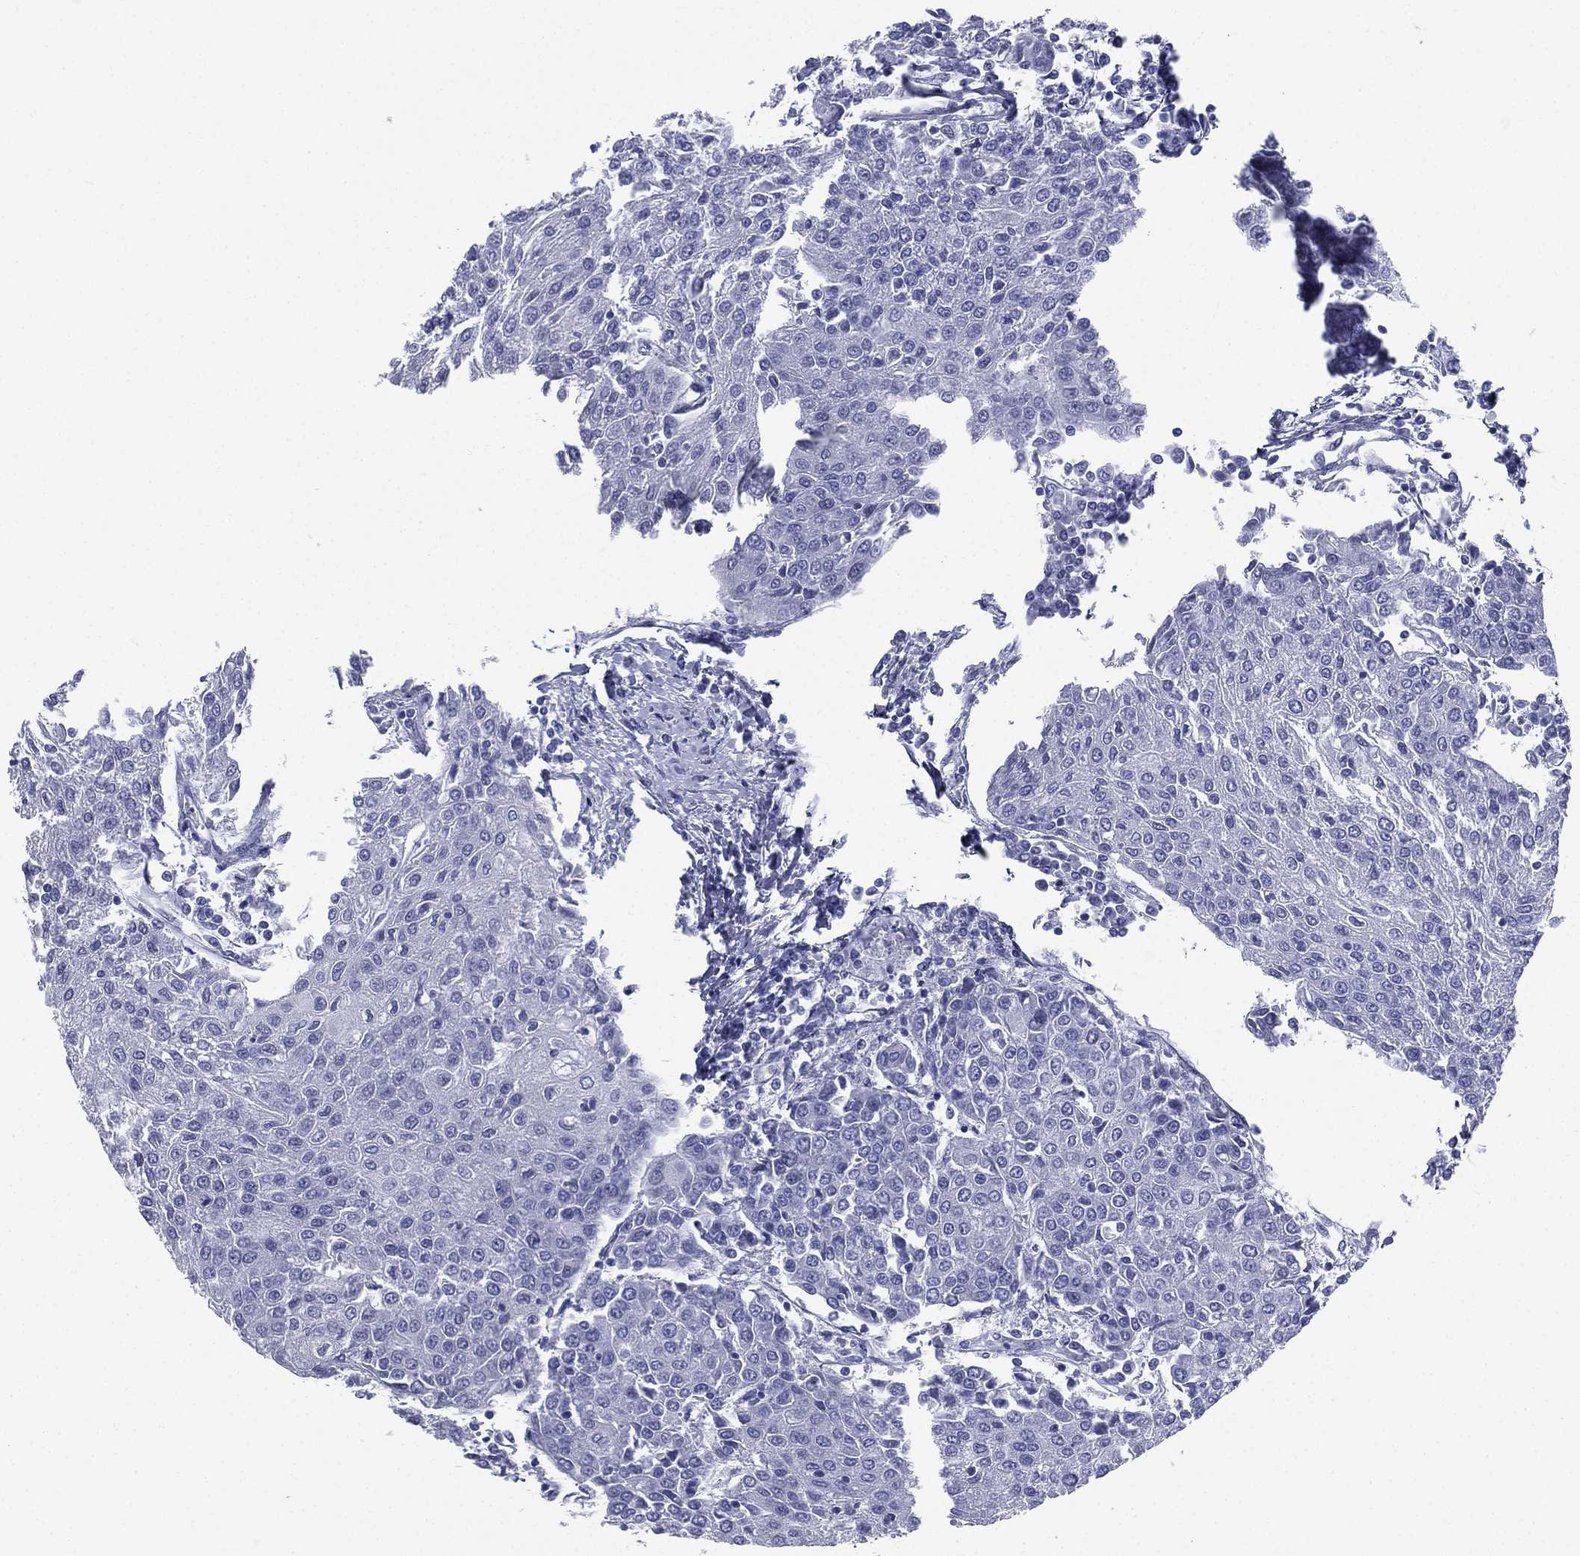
{"staining": {"intensity": "negative", "quantity": "none", "location": "none"}, "tissue": "urothelial cancer", "cell_type": "Tumor cells", "image_type": "cancer", "snomed": [{"axis": "morphology", "description": "Urothelial carcinoma, High grade"}, {"axis": "topography", "description": "Urinary bladder"}], "caption": "An IHC photomicrograph of urothelial carcinoma (high-grade) is shown. There is no staining in tumor cells of urothelial carcinoma (high-grade). (DAB (3,3'-diaminobenzidine) immunohistochemistry (IHC), high magnification).", "gene": "FCER2", "patient": {"sex": "female", "age": 85}}